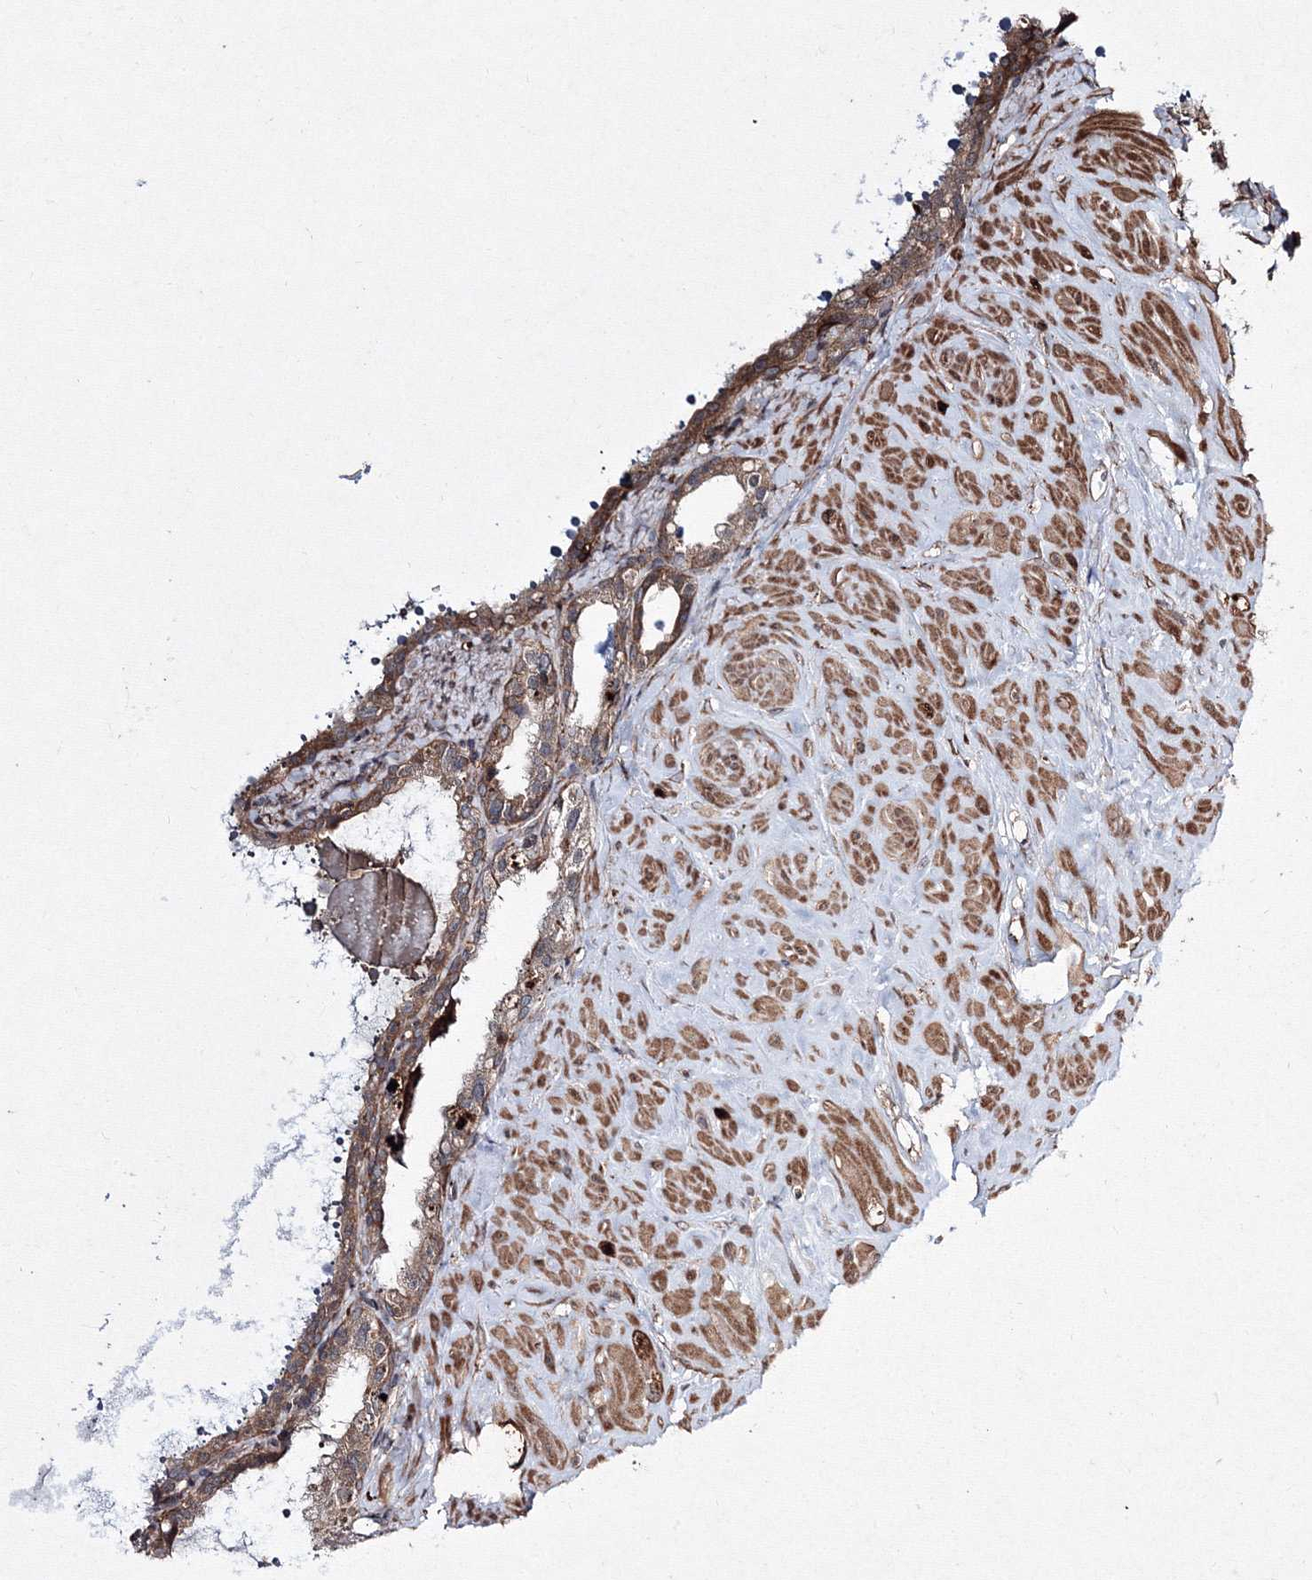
{"staining": {"intensity": "moderate", "quantity": "25%-75%", "location": "cytoplasmic/membranous"}, "tissue": "seminal vesicle", "cell_type": "Glandular cells", "image_type": "normal", "snomed": [{"axis": "morphology", "description": "Normal tissue, NOS"}, {"axis": "topography", "description": "Seminal veicle"}], "caption": "Seminal vesicle stained for a protein (brown) demonstrates moderate cytoplasmic/membranous positive expression in about 25%-75% of glandular cells.", "gene": "RANBP3L", "patient": {"sex": "male", "age": 68}}